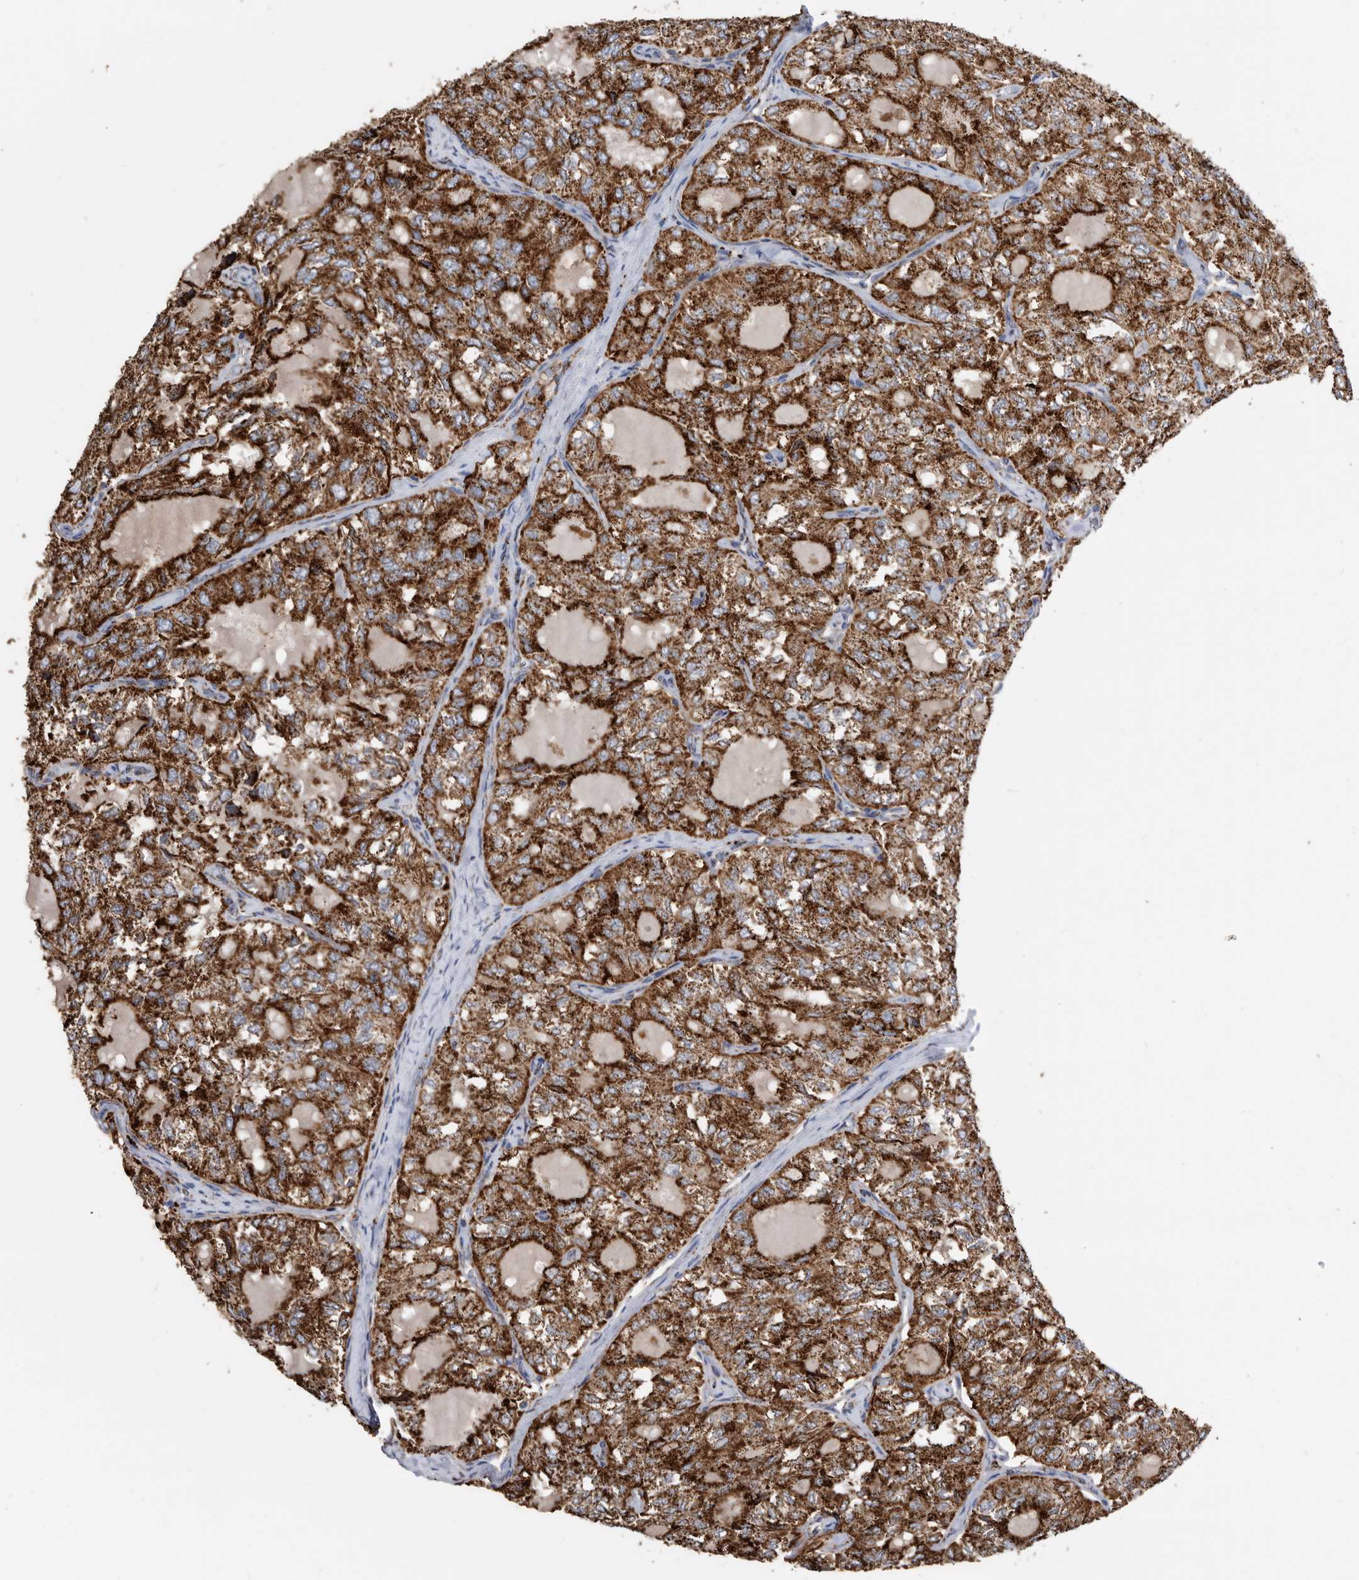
{"staining": {"intensity": "strong", "quantity": ">75%", "location": "cytoplasmic/membranous"}, "tissue": "thyroid cancer", "cell_type": "Tumor cells", "image_type": "cancer", "snomed": [{"axis": "morphology", "description": "Follicular adenoma carcinoma, NOS"}, {"axis": "topography", "description": "Thyroid gland"}], "caption": "A micrograph of thyroid cancer stained for a protein displays strong cytoplasmic/membranous brown staining in tumor cells. Nuclei are stained in blue.", "gene": "WFDC1", "patient": {"sex": "male", "age": 75}}